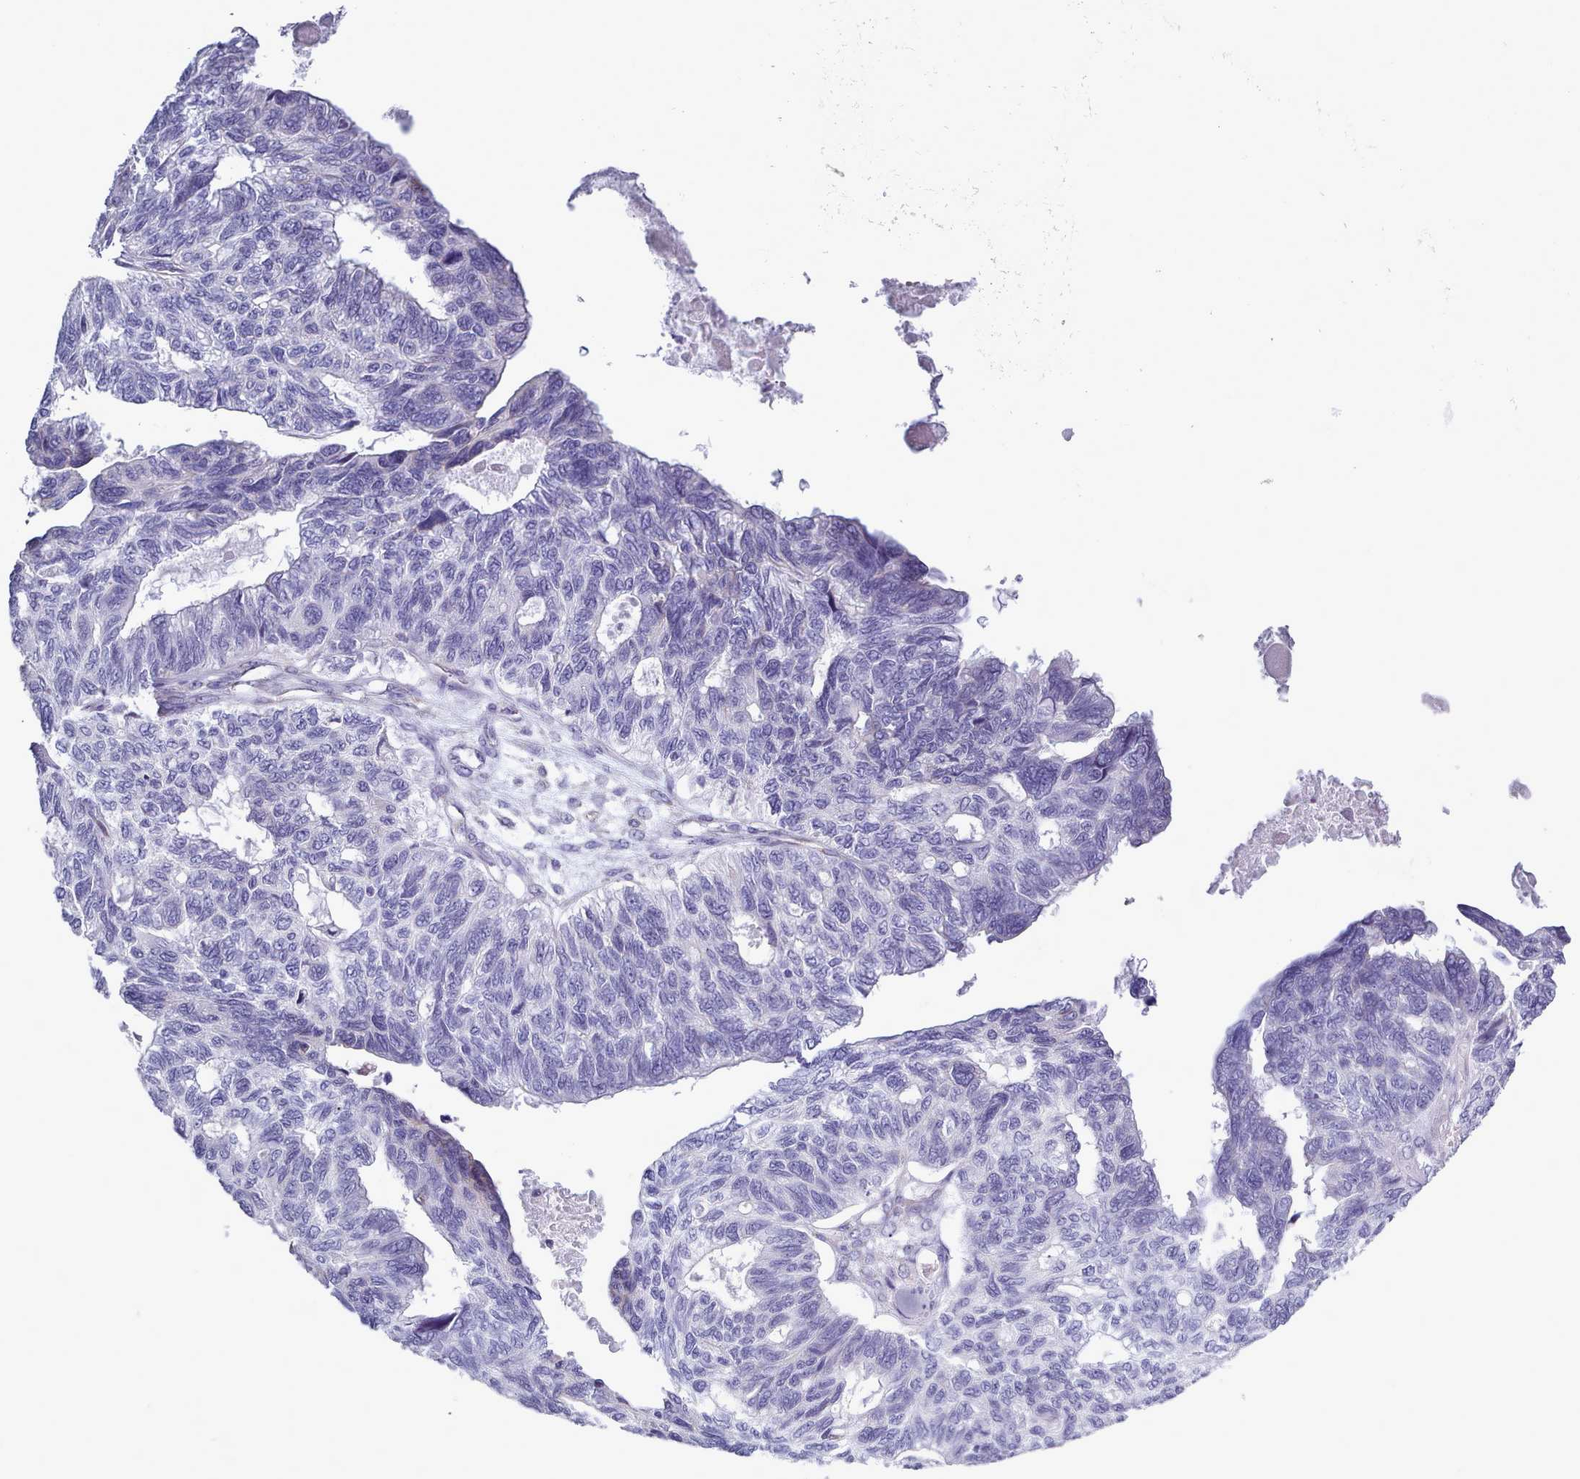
{"staining": {"intensity": "negative", "quantity": "none", "location": "none"}, "tissue": "ovarian cancer", "cell_type": "Tumor cells", "image_type": "cancer", "snomed": [{"axis": "morphology", "description": "Cystadenocarcinoma, serous, NOS"}, {"axis": "topography", "description": "Ovary"}], "caption": "Immunohistochemical staining of human ovarian cancer exhibits no significant staining in tumor cells.", "gene": "XKR8", "patient": {"sex": "female", "age": 79}}